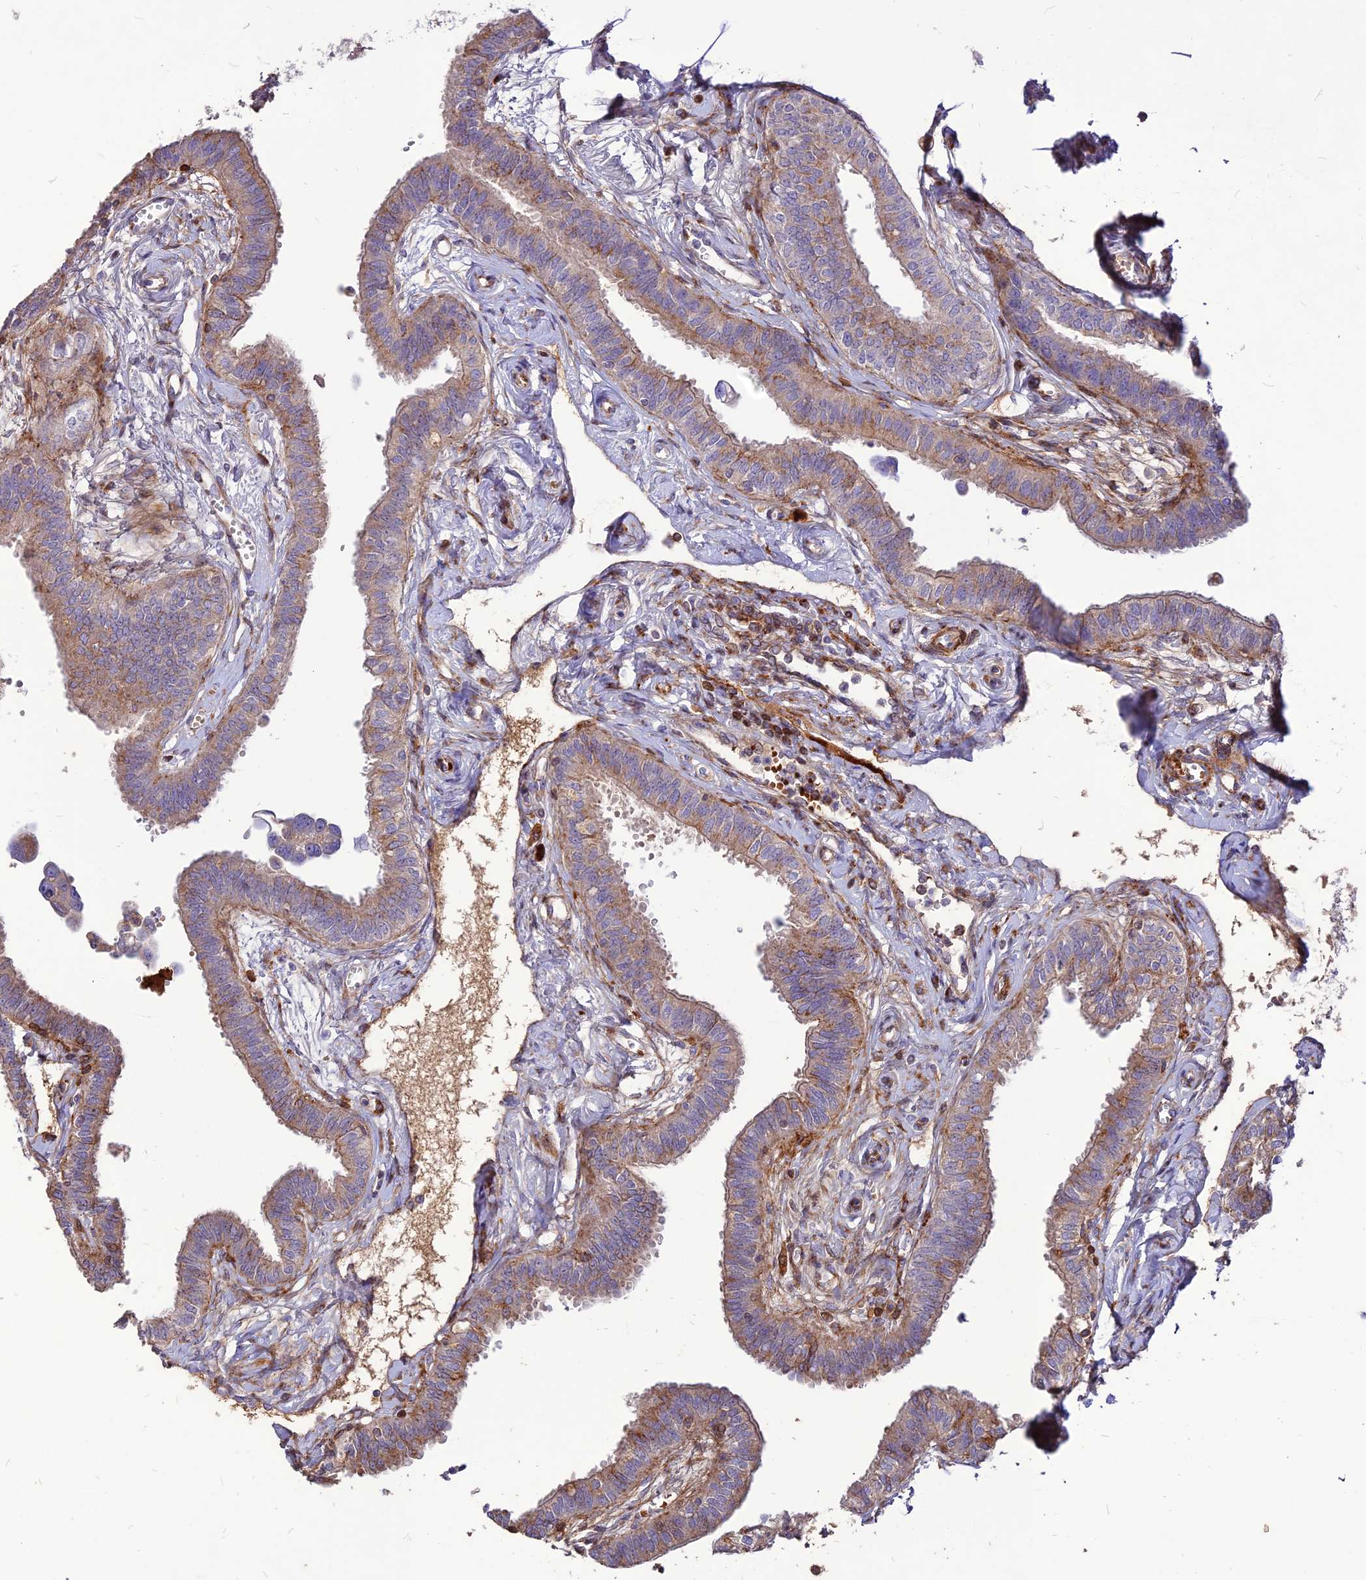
{"staining": {"intensity": "moderate", "quantity": "<25%", "location": "cytoplasmic/membranous"}, "tissue": "fallopian tube", "cell_type": "Glandular cells", "image_type": "normal", "snomed": [{"axis": "morphology", "description": "Normal tissue, NOS"}, {"axis": "morphology", "description": "Carcinoma, NOS"}, {"axis": "topography", "description": "Fallopian tube"}, {"axis": "topography", "description": "Ovary"}], "caption": "Glandular cells show low levels of moderate cytoplasmic/membranous staining in approximately <25% of cells in unremarkable fallopian tube.", "gene": "RIMOC1", "patient": {"sex": "female", "age": 59}}